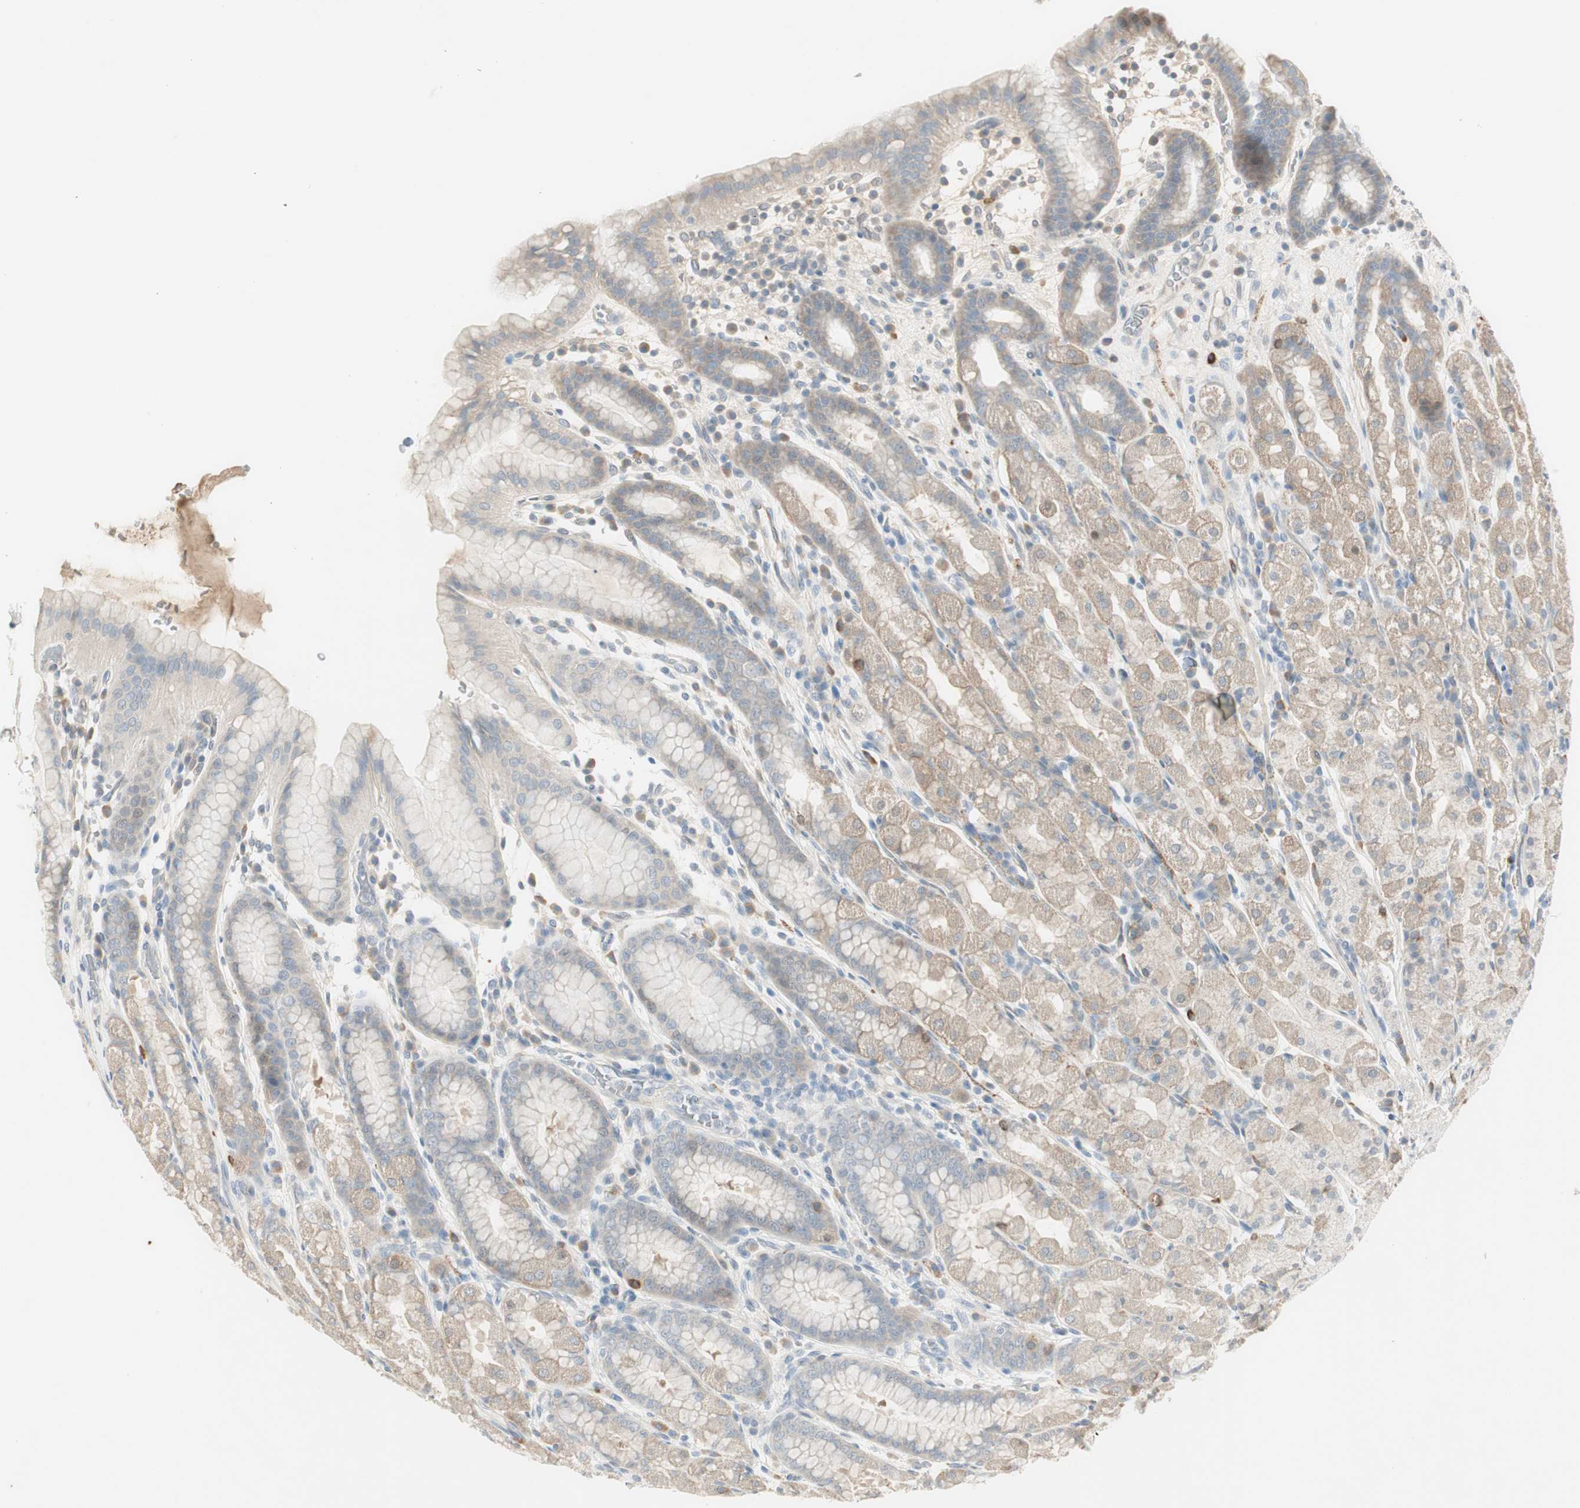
{"staining": {"intensity": "weak", "quantity": "25%-75%", "location": "cytoplasmic/membranous"}, "tissue": "stomach", "cell_type": "Glandular cells", "image_type": "normal", "snomed": [{"axis": "morphology", "description": "Normal tissue, NOS"}, {"axis": "topography", "description": "Stomach, upper"}], "caption": "DAB immunohistochemical staining of normal human stomach reveals weak cytoplasmic/membranous protein positivity in about 25%-75% of glandular cells. The staining is performed using DAB brown chromogen to label protein expression. The nuclei are counter-stained blue using hematoxylin.", "gene": "MAPRE3", "patient": {"sex": "male", "age": 68}}